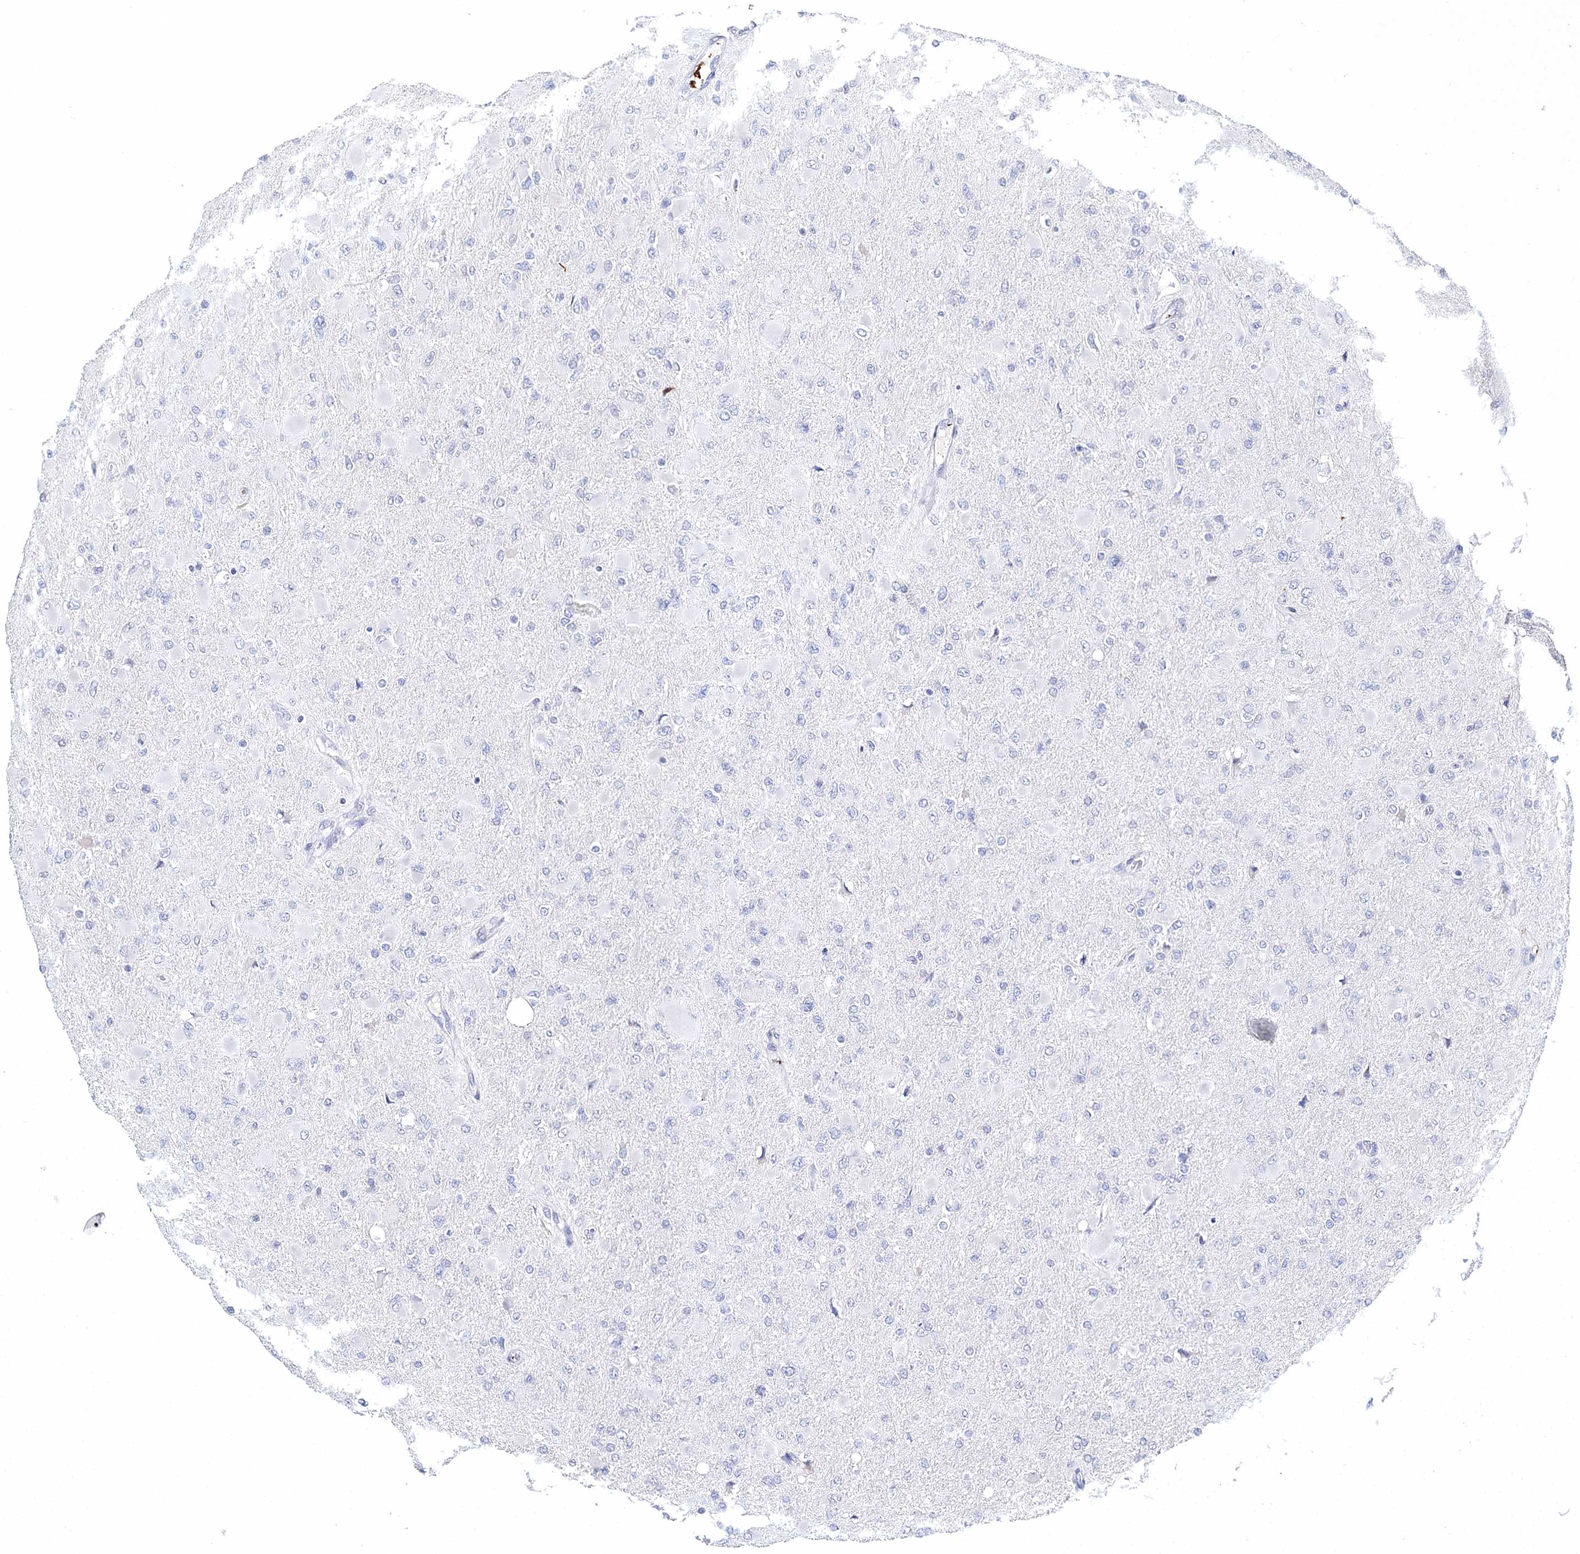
{"staining": {"intensity": "negative", "quantity": "none", "location": "none"}, "tissue": "glioma", "cell_type": "Tumor cells", "image_type": "cancer", "snomed": [{"axis": "morphology", "description": "Glioma, malignant, High grade"}, {"axis": "topography", "description": "Cerebral cortex"}], "caption": "An IHC micrograph of malignant glioma (high-grade) is shown. There is no staining in tumor cells of malignant glioma (high-grade).", "gene": "MYOZ2", "patient": {"sex": "female", "age": 36}}